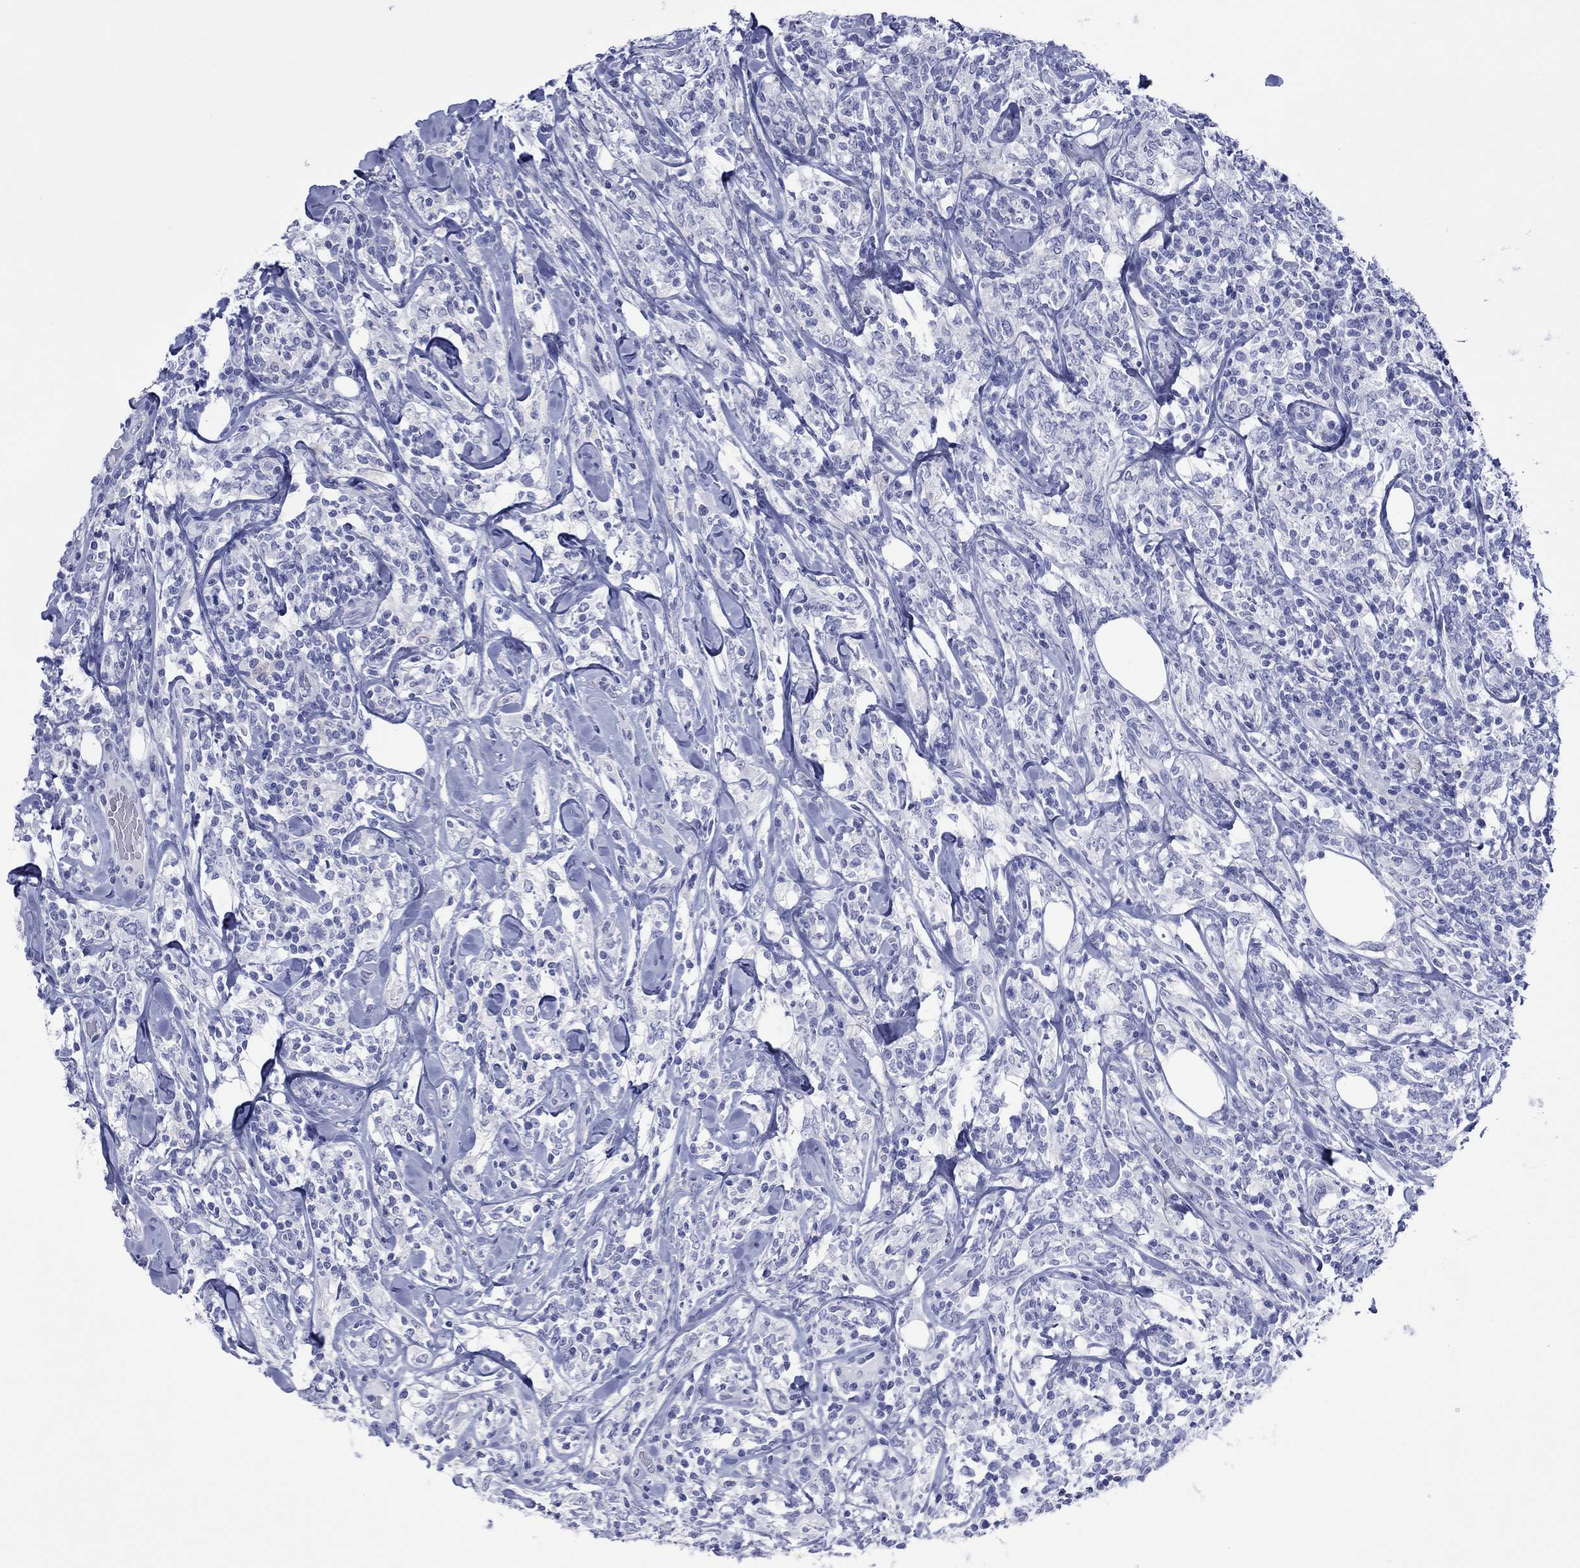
{"staining": {"intensity": "negative", "quantity": "none", "location": "none"}, "tissue": "lymphoma", "cell_type": "Tumor cells", "image_type": "cancer", "snomed": [{"axis": "morphology", "description": "Malignant lymphoma, non-Hodgkin's type, High grade"}, {"axis": "topography", "description": "Lymph node"}], "caption": "A high-resolution image shows immunohistochemistry (IHC) staining of lymphoma, which displays no significant positivity in tumor cells.", "gene": "MLANA", "patient": {"sex": "female", "age": 84}}